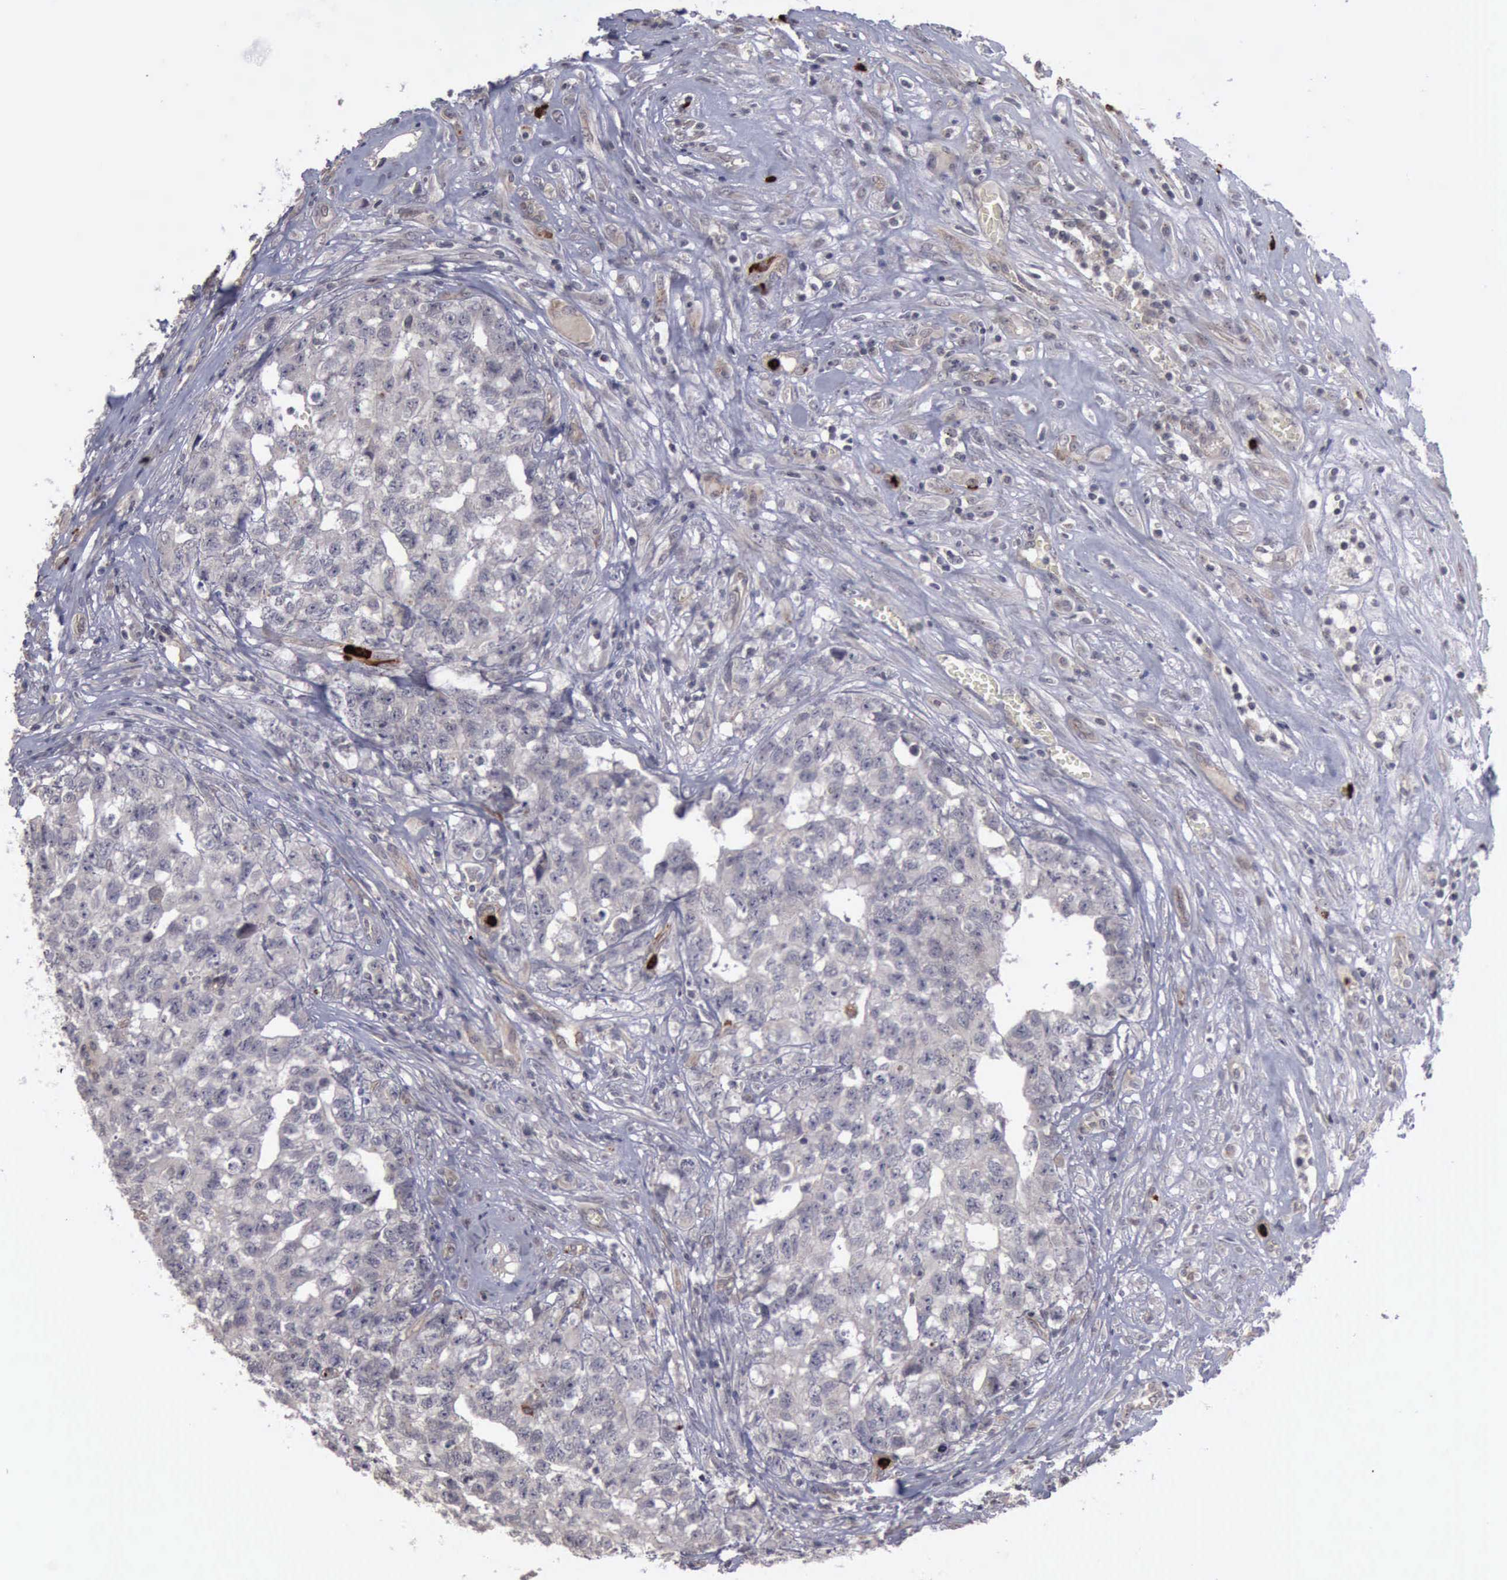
{"staining": {"intensity": "negative", "quantity": "none", "location": "none"}, "tissue": "testis cancer", "cell_type": "Tumor cells", "image_type": "cancer", "snomed": [{"axis": "morphology", "description": "Carcinoma, Embryonal, NOS"}, {"axis": "topography", "description": "Testis"}], "caption": "Protein analysis of embryonal carcinoma (testis) demonstrates no significant expression in tumor cells.", "gene": "MMP9", "patient": {"sex": "male", "age": 31}}